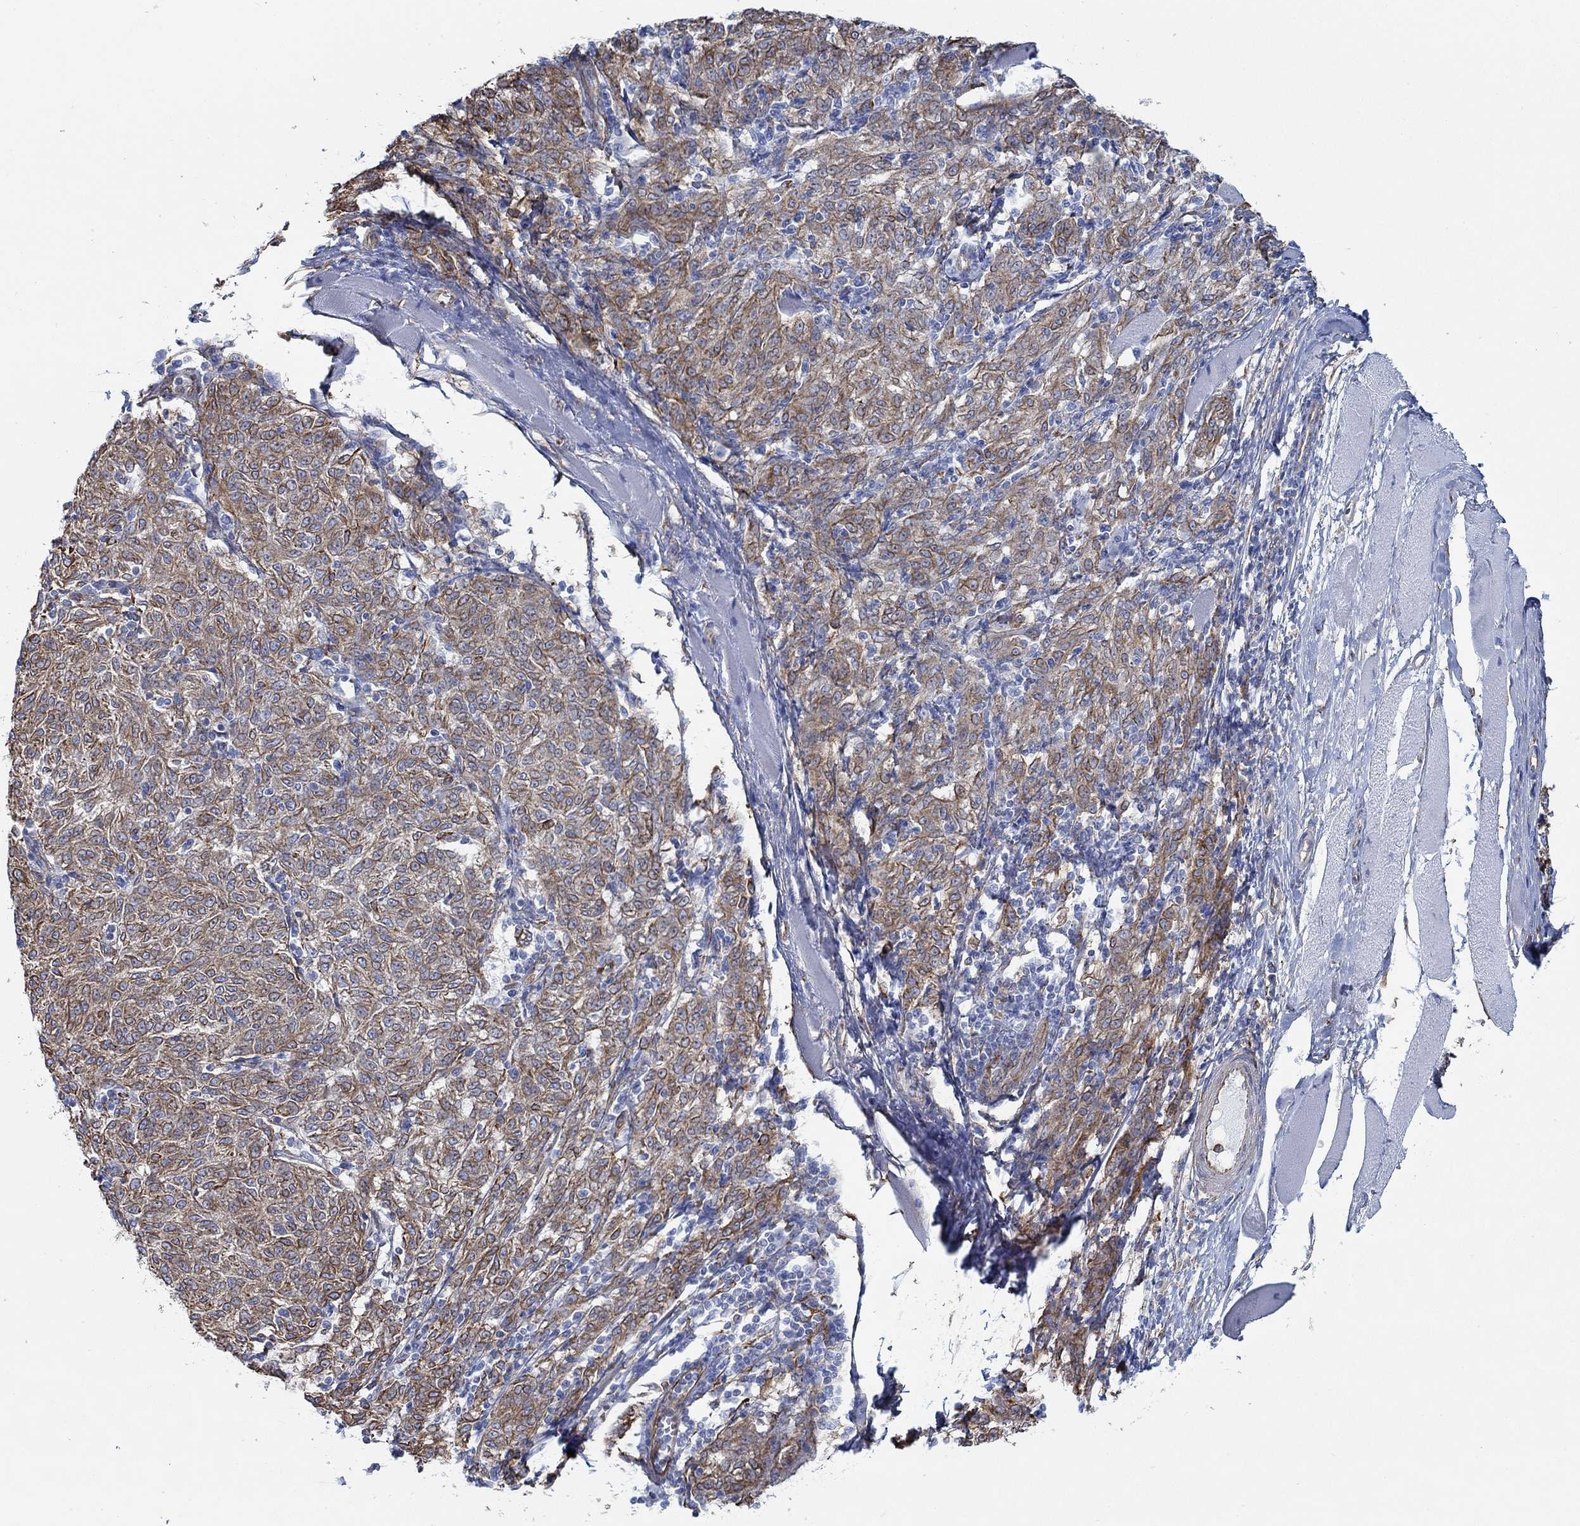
{"staining": {"intensity": "strong", "quantity": "<25%", "location": "cytoplasmic/membranous"}, "tissue": "melanoma", "cell_type": "Tumor cells", "image_type": "cancer", "snomed": [{"axis": "morphology", "description": "Malignant melanoma, NOS"}, {"axis": "topography", "description": "Skin"}], "caption": "Malignant melanoma stained with immunohistochemistry displays strong cytoplasmic/membranous expression in about <25% of tumor cells.", "gene": "STC2", "patient": {"sex": "female", "age": 72}}